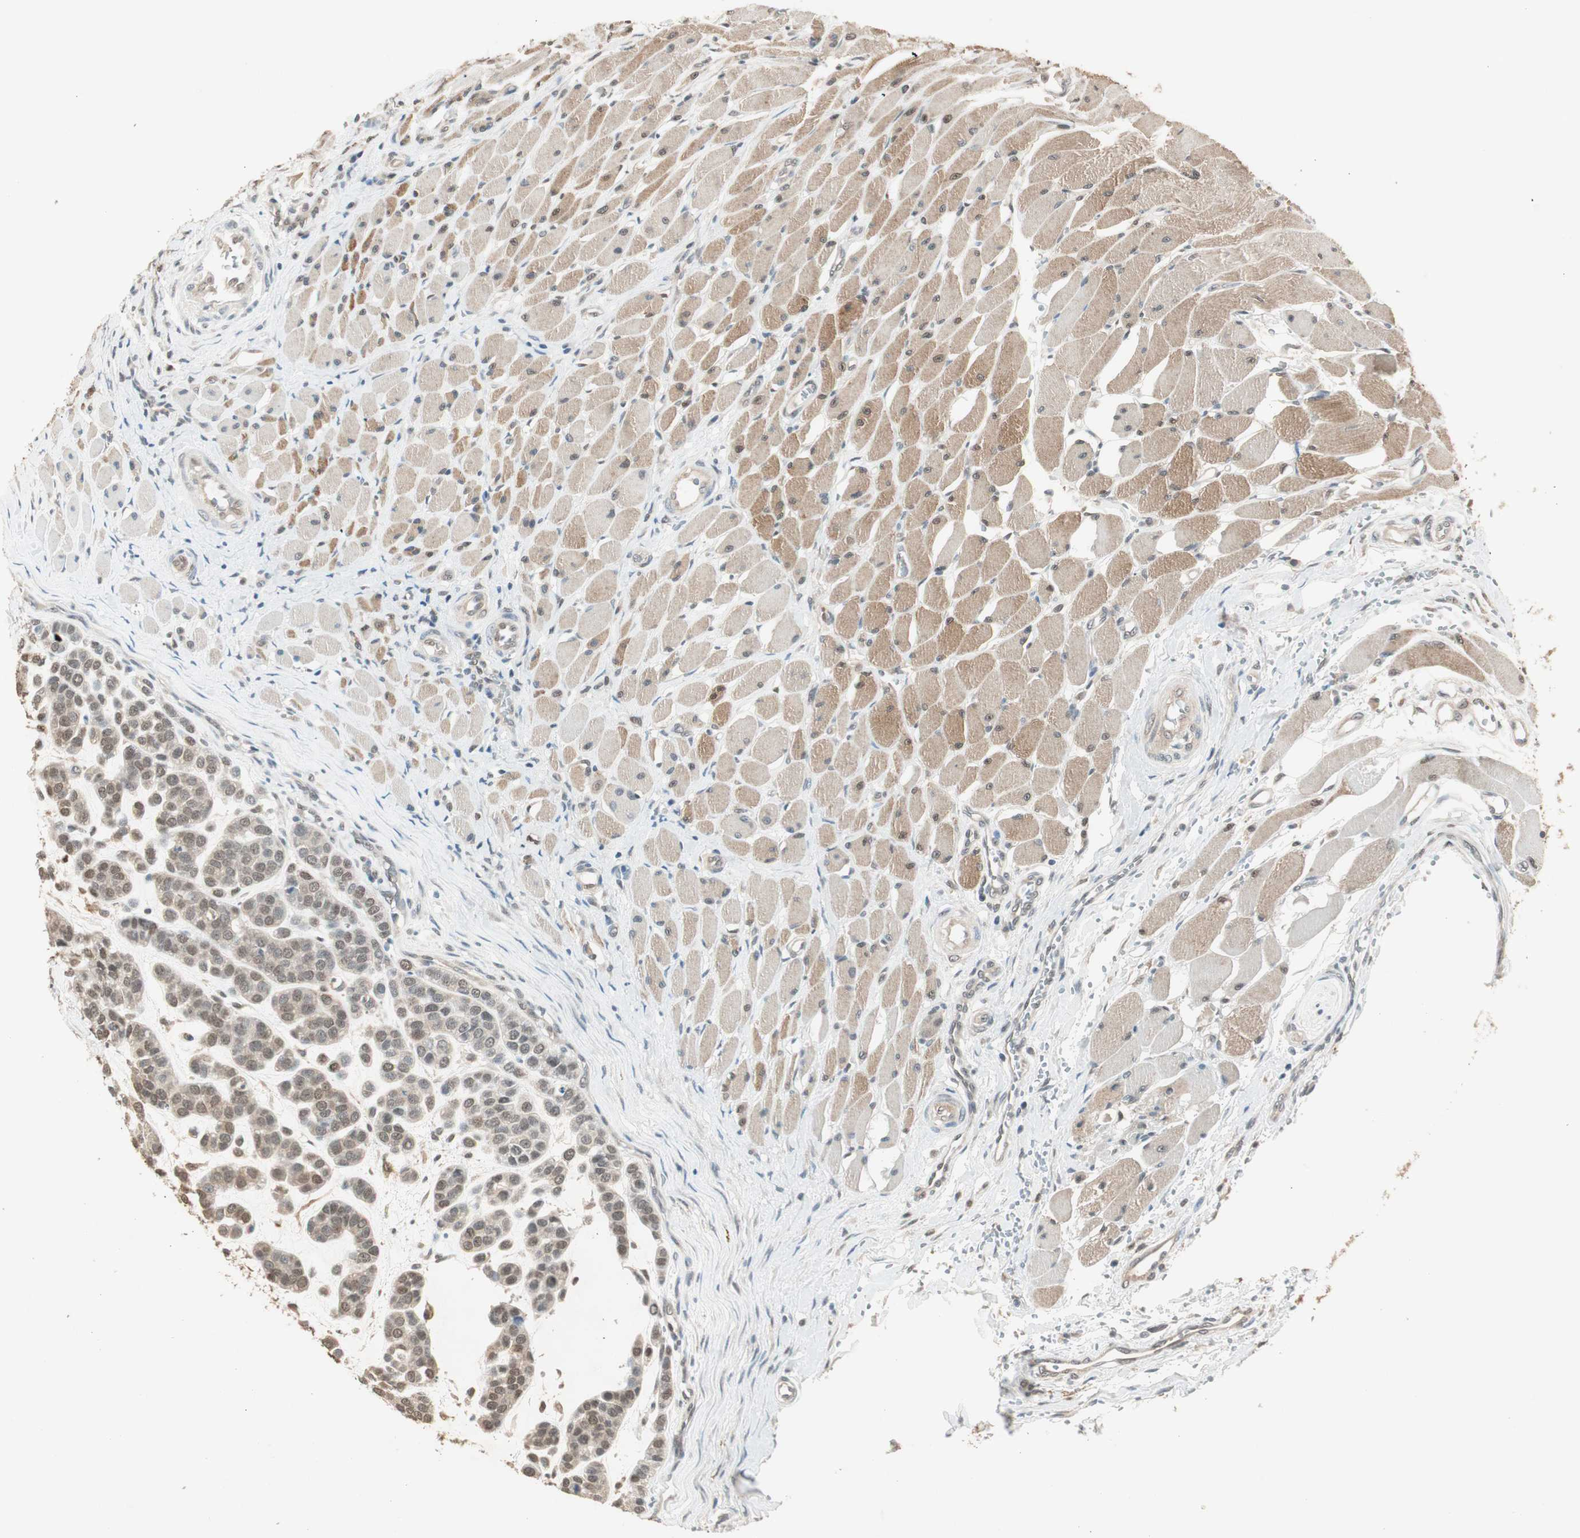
{"staining": {"intensity": "weak", "quantity": "25%-75%", "location": "nuclear"}, "tissue": "head and neck cancer", "cell_type": "Tumor cells", "image_type": "cancer", "snomed": [{"axis": "morphology", "description": "Adenocarcinoma, NOS"}, {"axis": "morphology", "description": "Adenoma, NOS"}, {"axis": "topography", "description": "Head-Neck"}], "caption": "Tumor cells display low levels of weak nuclear staining in approximately 25%-75% of cells in human head and neck cancer. The staining was performed using DAB (3,3'-diaminobenzidine) to visualize the protein expression in brown, while the nuclei were stained in blue with hematoxylin (Magnification: 20x).", "gene": "USP5", "patient": {"sex": "female", "age": 55}}